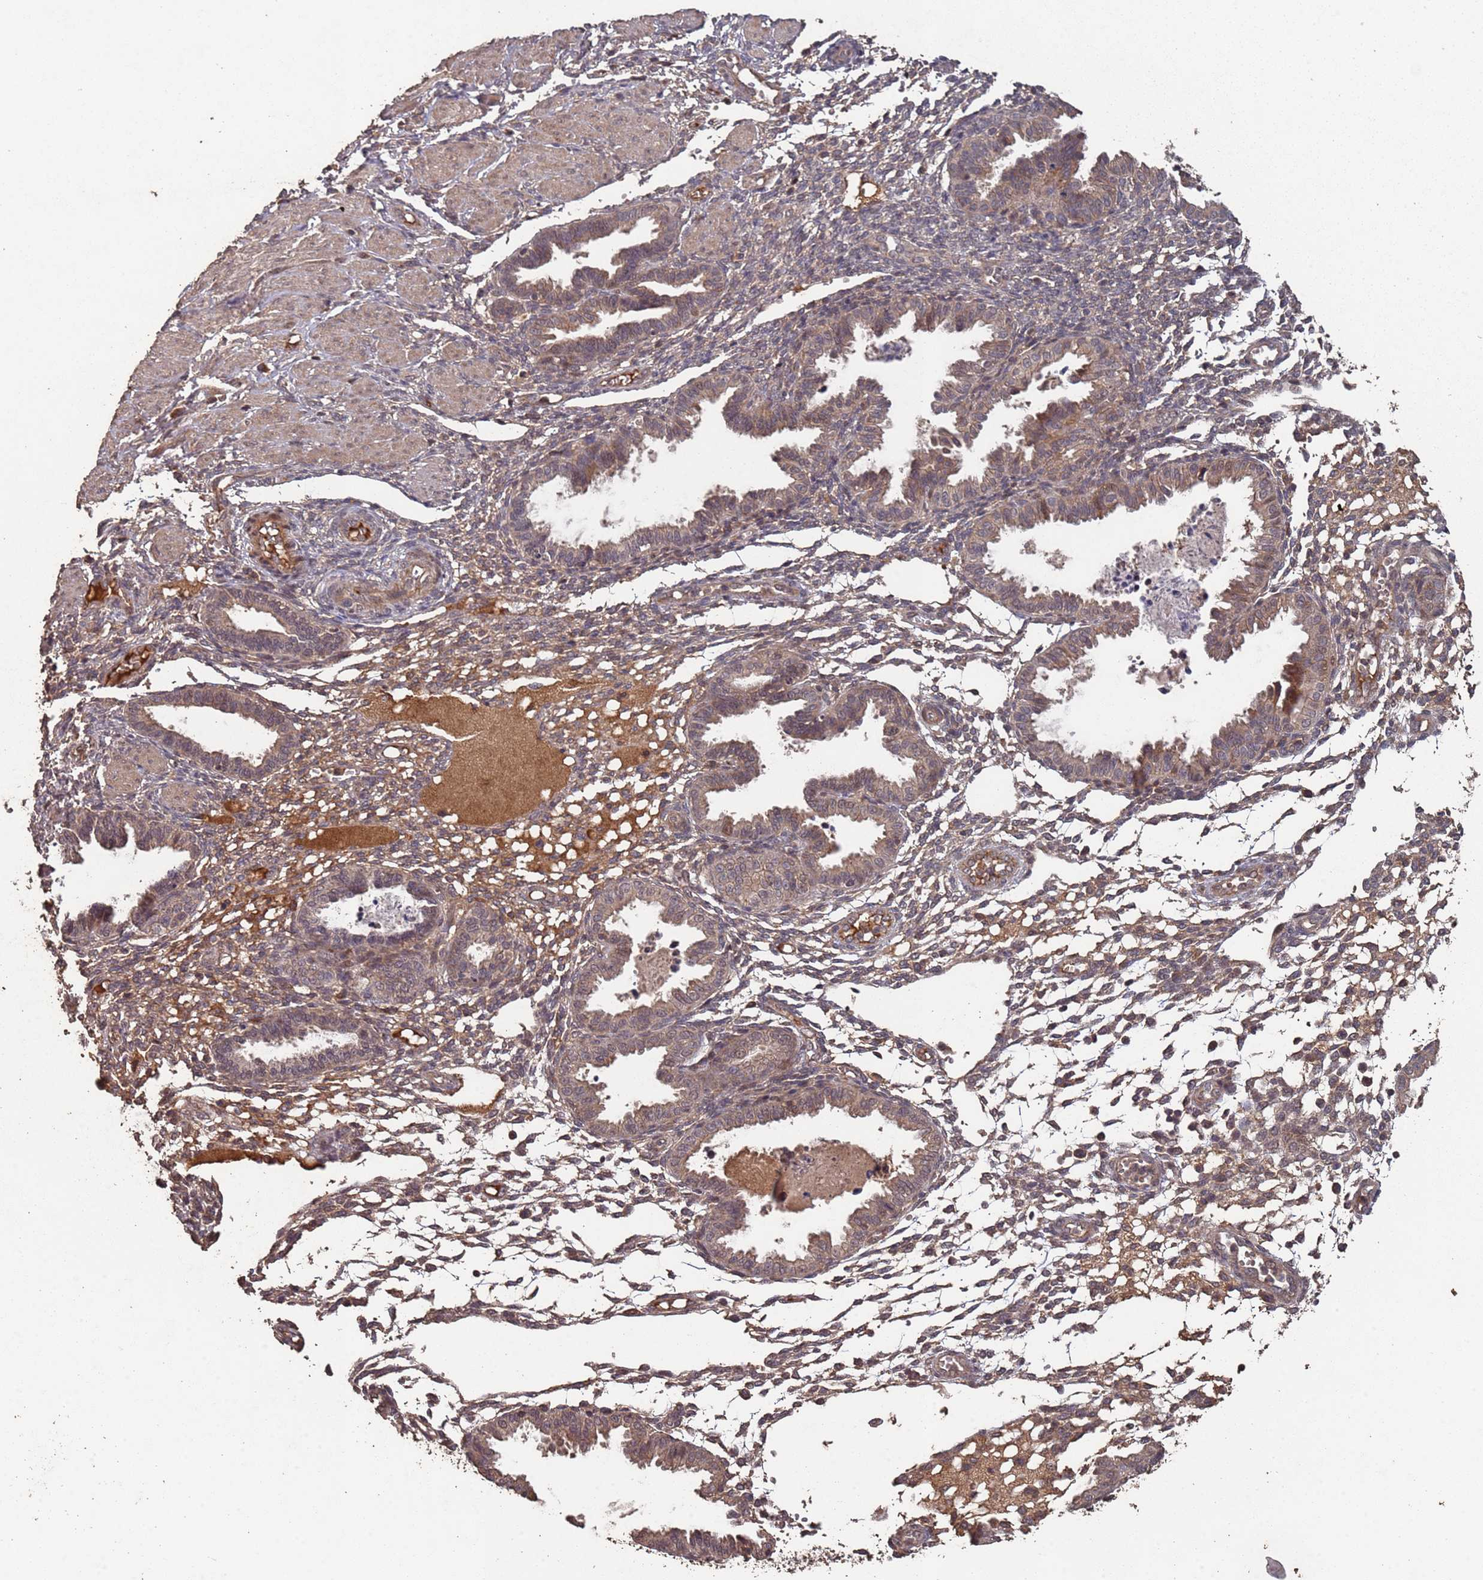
{"staining": {"intensity": "weak", "quantity": "25%-75%", "location": "cytoplasmic/membranous"}, "tissue": "endometrium", "cell_type": "Cells in endometrial stroma", "image_type": "normal", "snomed": [{"axis": "morphology", "description": "Normal tissue, NOS"}, {"axis": "topography", "description": "Endometrium"}], "caption": "IHC photomicrograph of normal endometrium: human endometrium stained using immunohistochemistry (IHC) reveals low levels of weak protein expression localized specifically in the cytoplasmic/membranous of cells in endometrial stroma, appearing as a cytoplasmic/membranous brown color.", "gene": "FRAT1", "patient": {"sex": "female", "age": 33}}